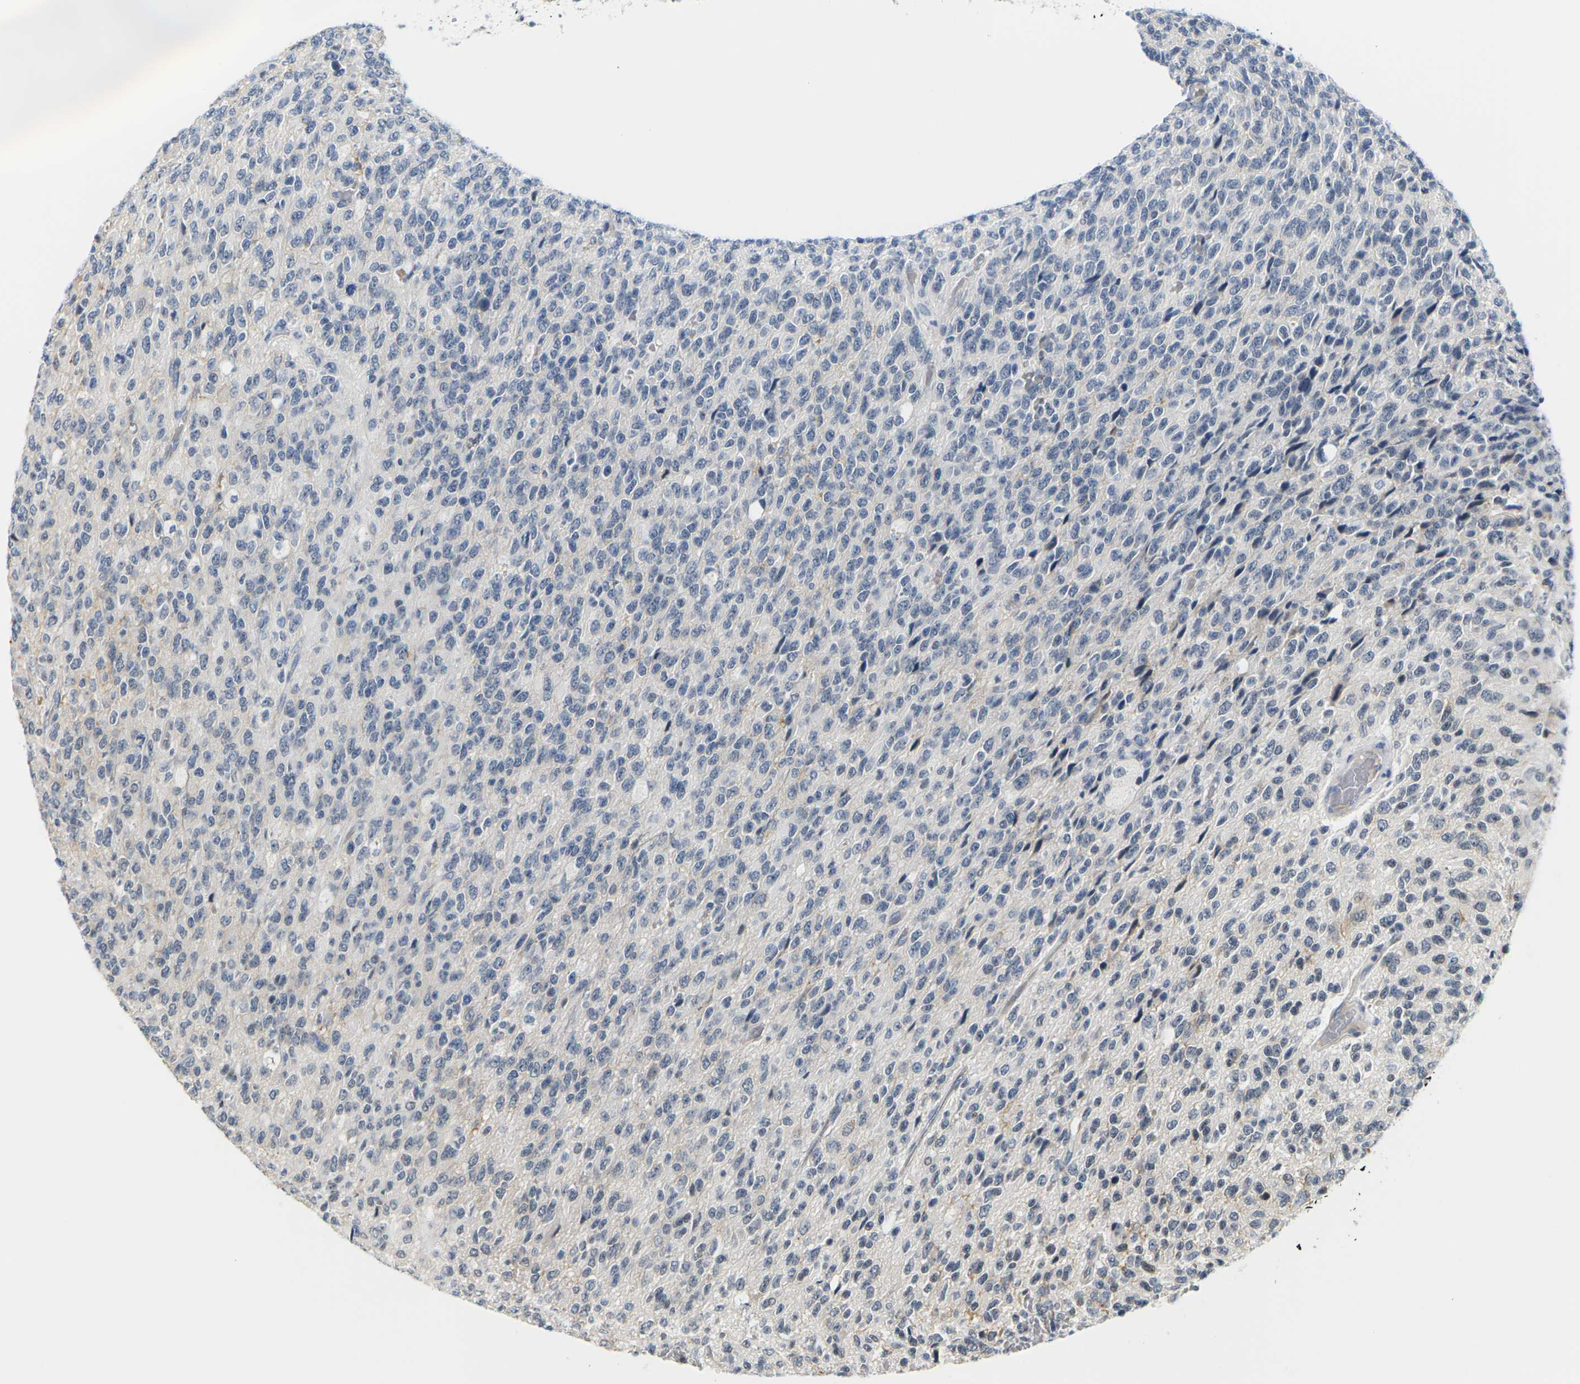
{"staining": {"intensity": "negative", "quantity": "none", "location": "none"}, "tissue": "glioma", "cell_type": "Tumor cells", "image_type": "cancer", "snomed": [{"axis": "morphology", "description": "Glioma, malignant, High grade"}, {"axis": "topography", "description": "pancreas cauda"}], "caption": "Histopathology image shows no protein expression in tumor cells of glioma tissue.", "gene": "PKP2", "patient": {"sex": "male", "age": 60}}